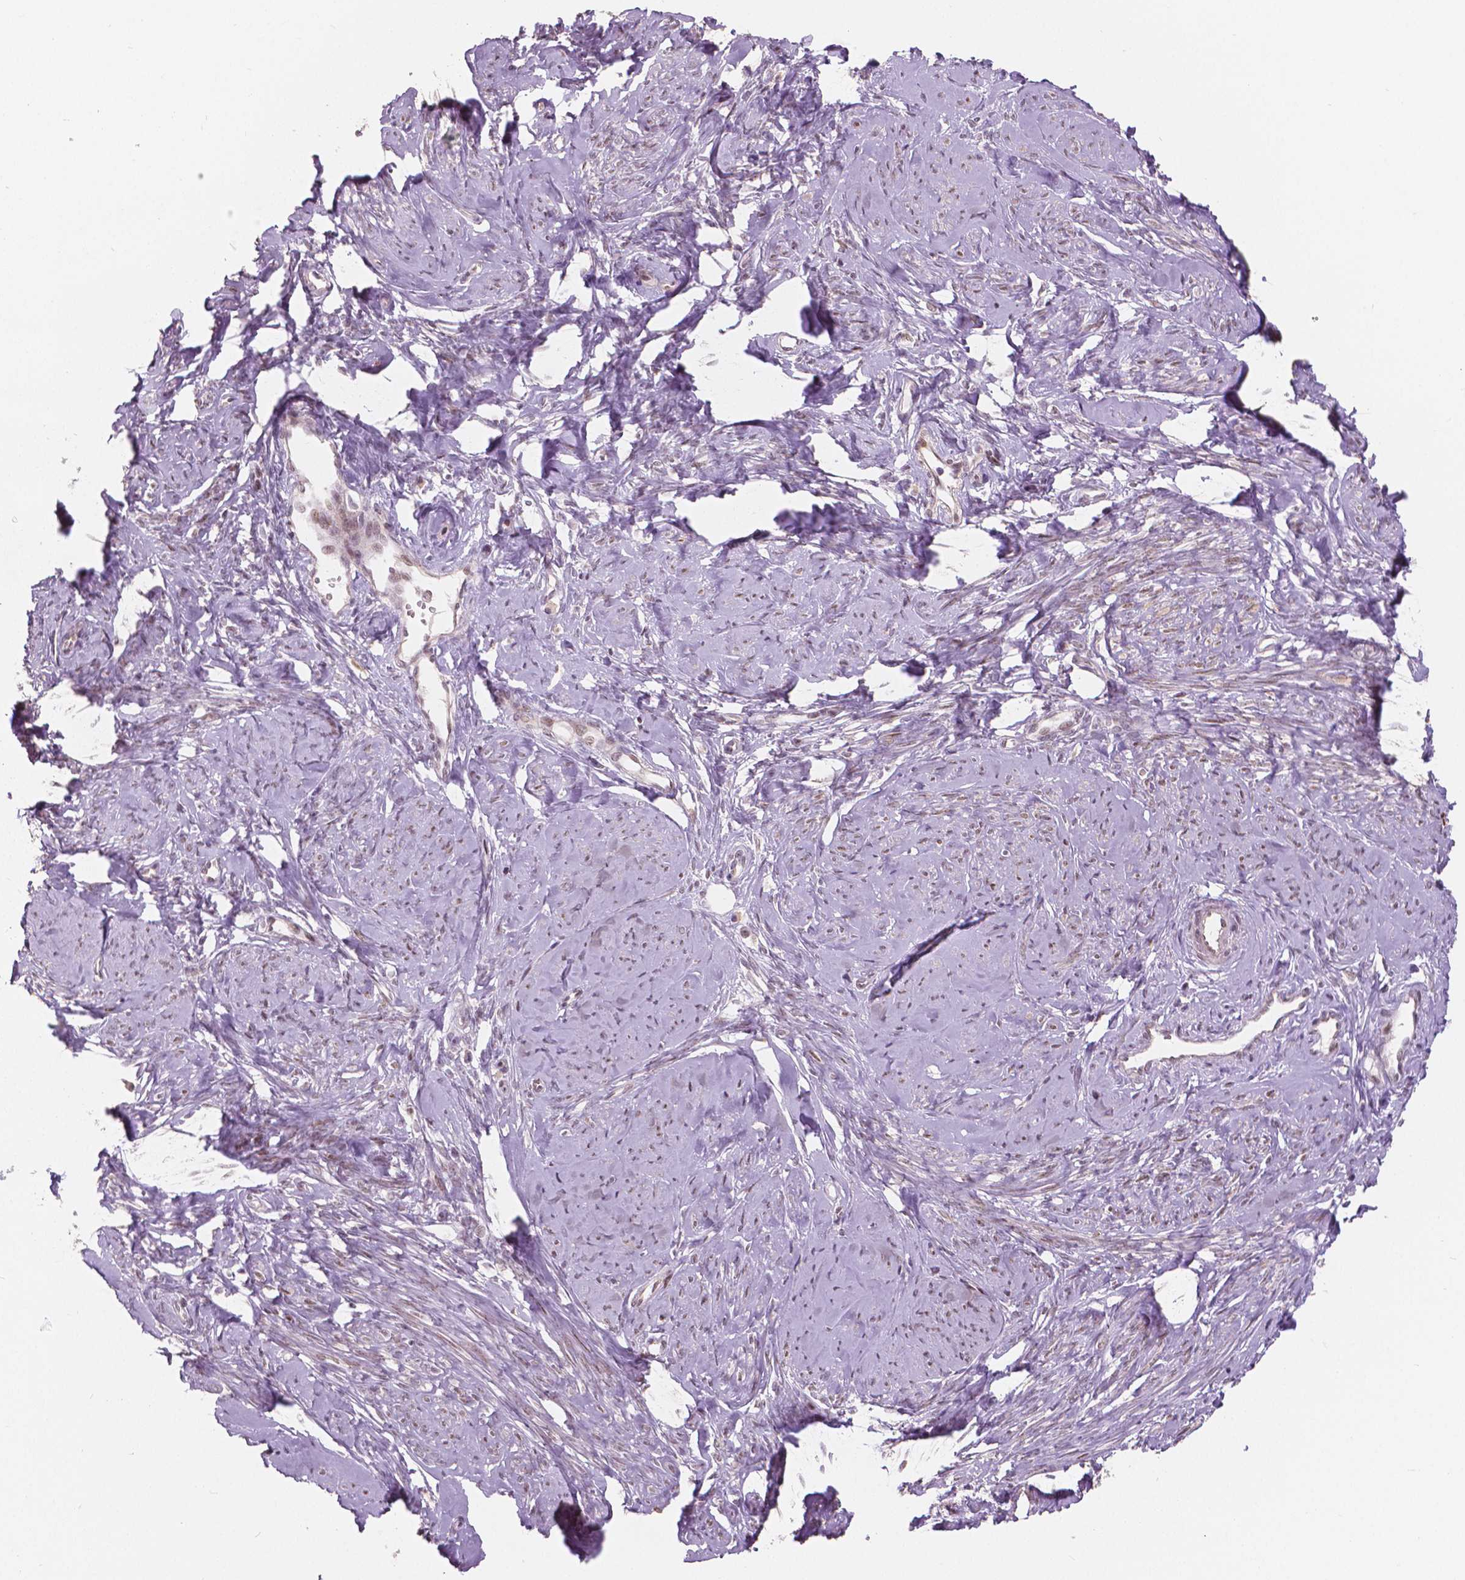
{"staining": {"intensity": "moderate", "quantity": "25%-75%", "location": "cytoplasmic/membranous,nuclear"}, "tissue": "smooth muscle", "cell_type": "Smooth muscle cells", "image_type": "normal", "snomed": [{"axis": "morphology", "description": "Normal tissue, NOS"}, {"axis": "topography", "description": "Smooth muscle"}], "caption": "The histopathology image shows immunohistochemical staining of normal smooth muscle. There is moderate cytoplasmic/membranous,nuclear staining is identified in approximately 25%-75% of smooth muscle cells.", "gene": "NSD2", "patient": {"sex": "female", "age": 48}}